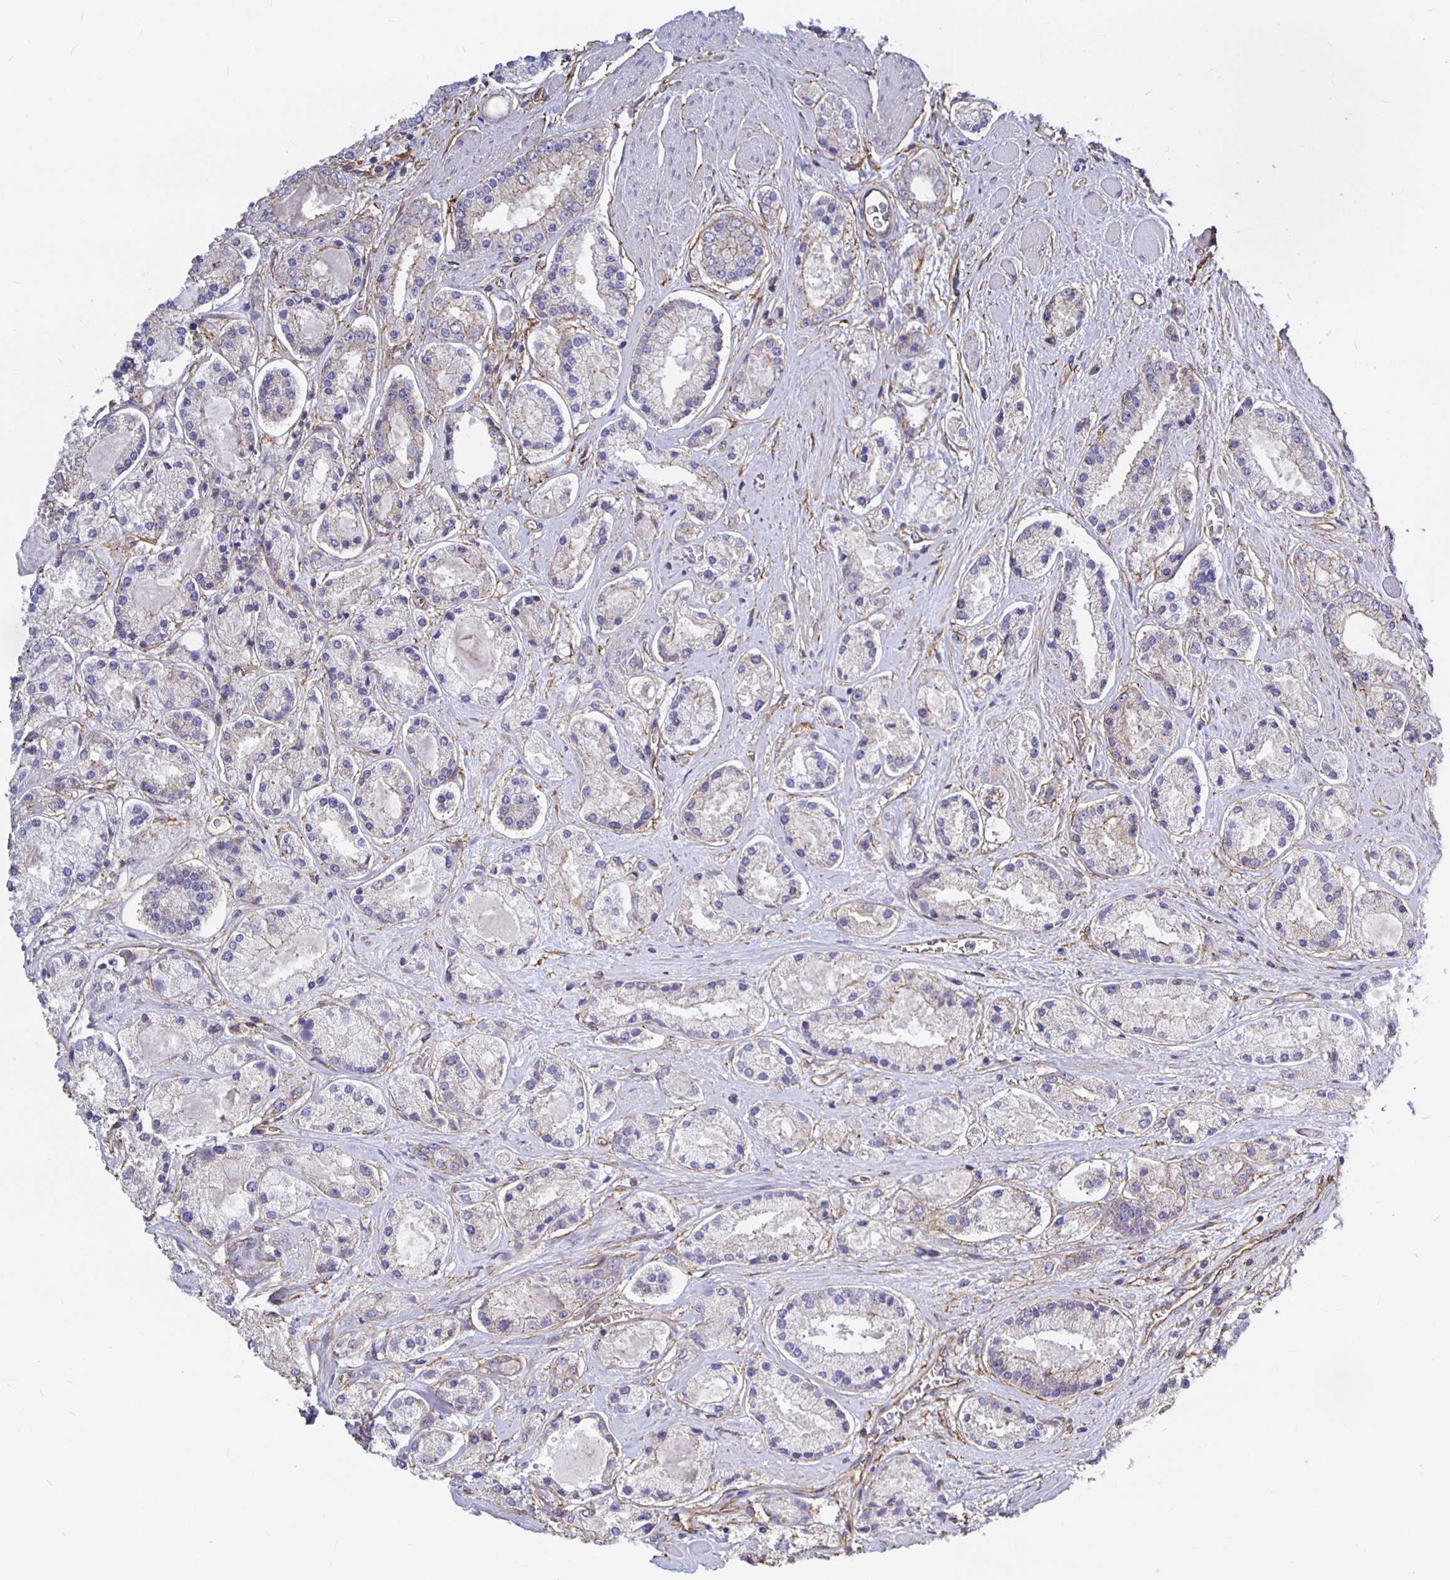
{"staining": {"intensity": "weak", "quantity": "25%-75%", "location": "cytoplasmic/membranous"}, "tissue": "prostate cancer", "cell_type": "Tumor cells", "image_type": "cancer", "snomed": [{"axis": "morphology", "description": "Adenocarcinoma, High grade"}, {"axis": "topography", "description": "Prostate"}], "caption": "Tumor cells demonstrate weak cytoplasmic/membranous positivity in approximately 25%-75% of cells in prostate cancer (adenocarcinoma (high-grade)).", "gene": "ARHGEF39", "patient": {"sex": "male", "age": 67}}